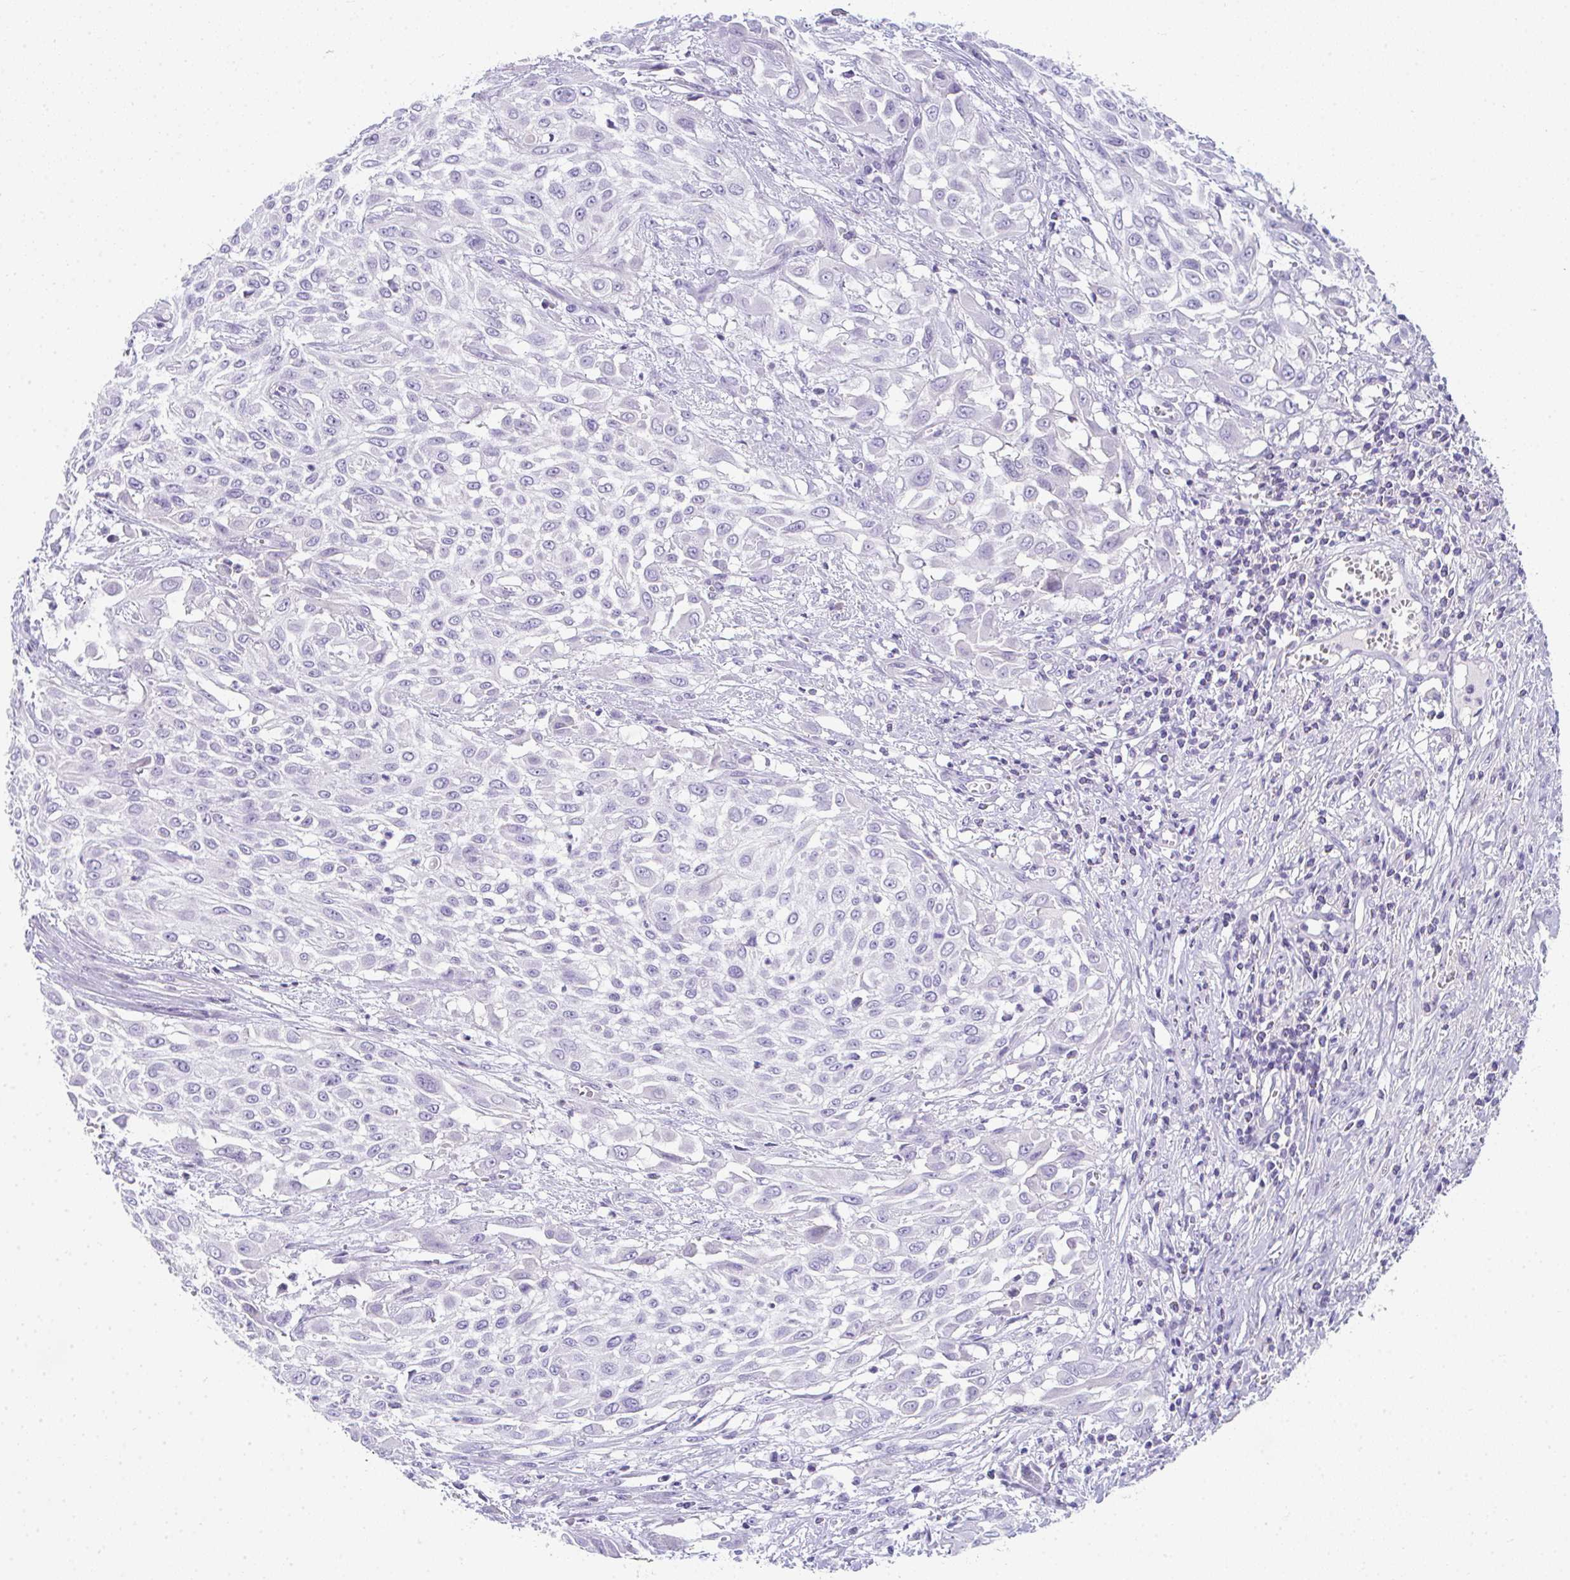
{"staining": {"intensity": "negative", "quantity": "none", "location": "none"}, "tissue": "urothelial cancer", "cell_type": "Tumor cells", "image_type": "cancer", "snomed": [{"axis": "morphology", "description": "Urothelial carcinoma, High grade"}, {"axis": "topography", "description": "Urinary bladder"}], "caption": "This is an IHC photomicrograph of human high-grade urothelial carcinoma. There is no expression in tumor cells.", "gene": "TTC30B", "patient": {"sex": "male", "age": 57}}